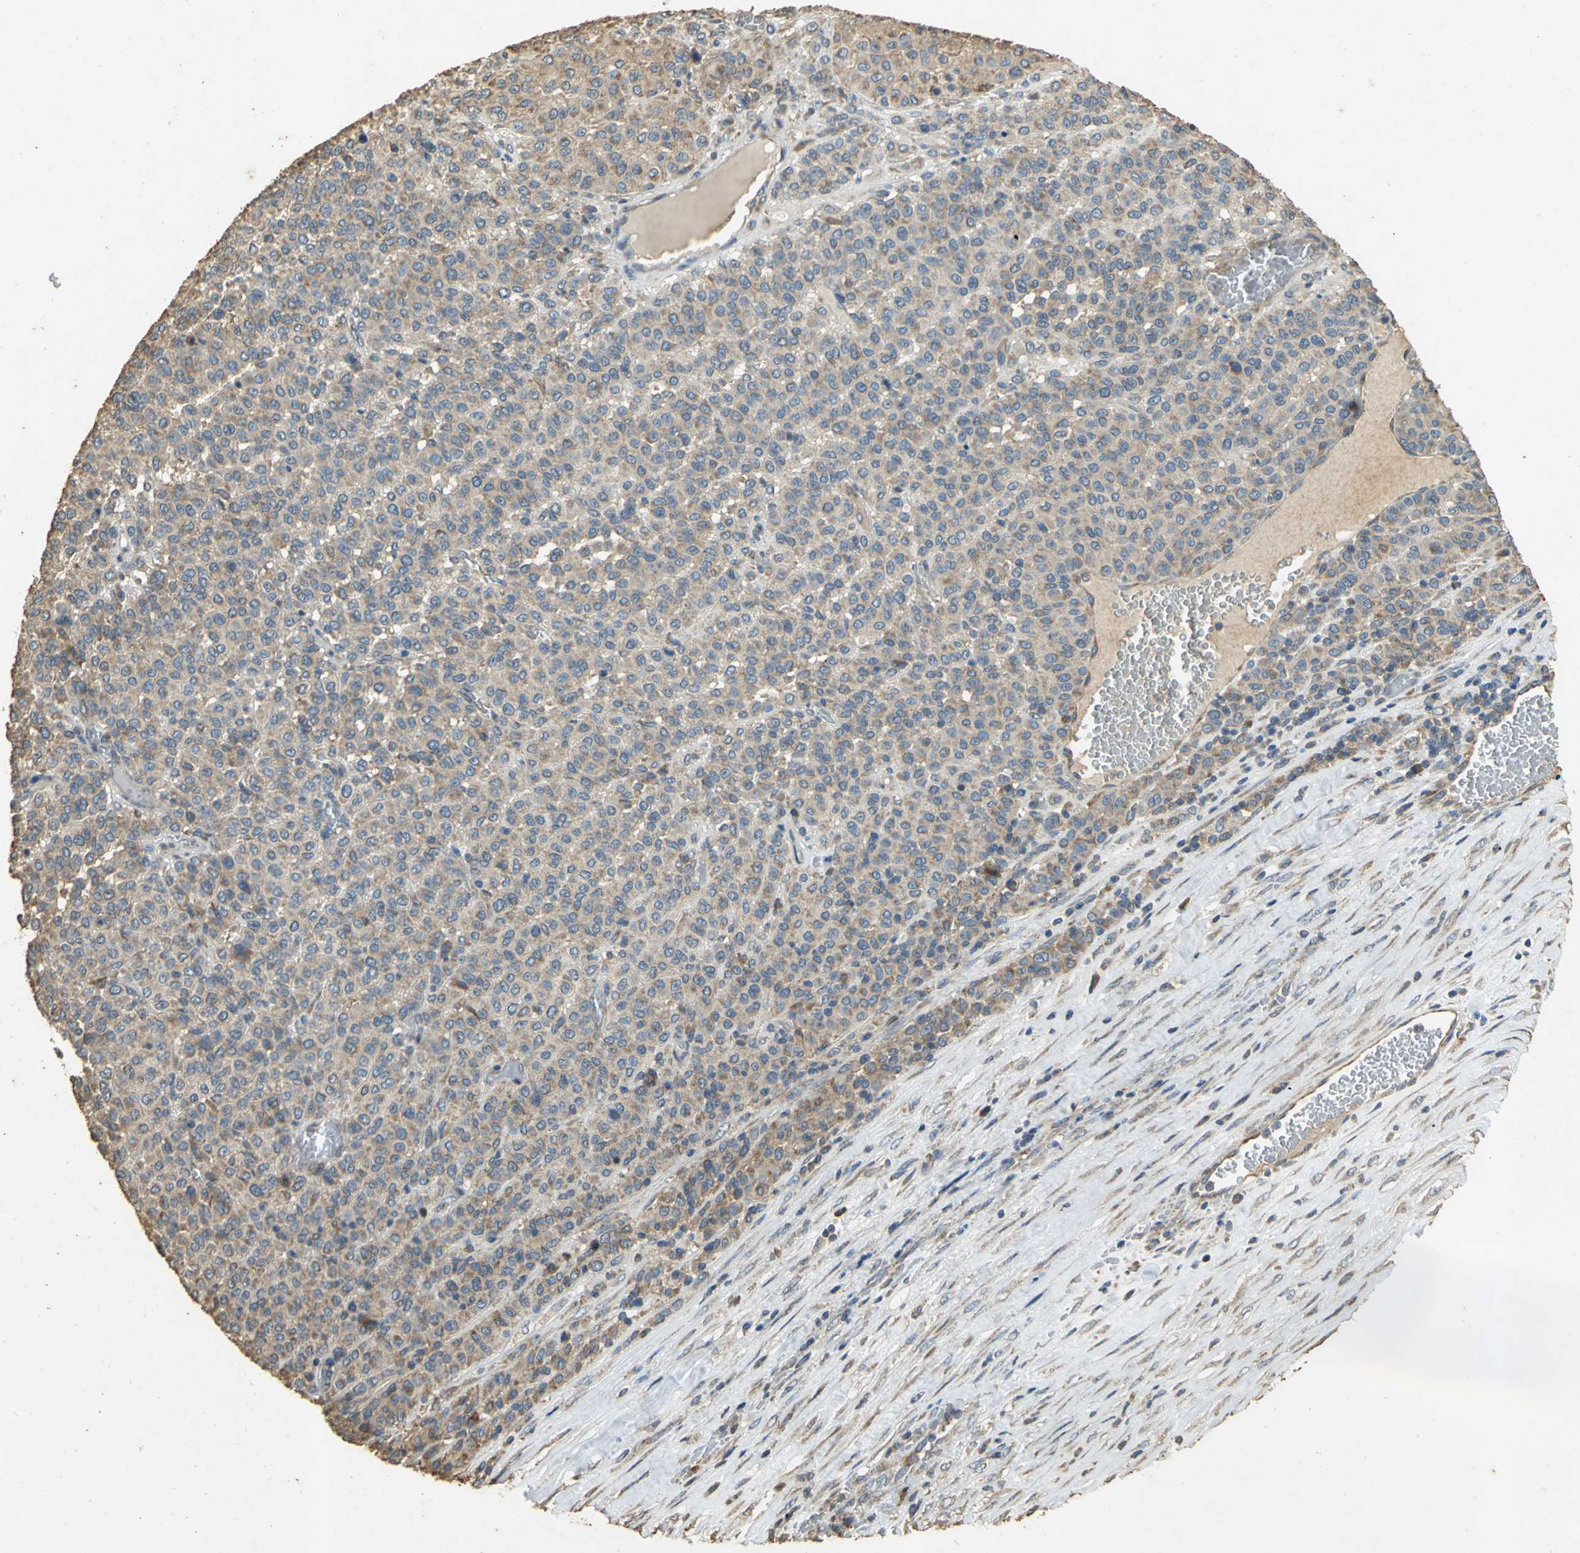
{"staining": {"intensity": "moderate", "quantity": ">75%", "location": "cytoplasmic/membranous"}, "tissue": "melanoma", "cell_type": "Tumor cells", "image_type": "cancer", "snomed": [{"axis": "morphology", "description": "Malignant melanoma, Metastatic site"}, {"axis": "topography", "description": "Pancreas"}], "caption": "Immunohistochemistry (IHC) (DAB) staining of malignant melanoma (metastatic site) displays moderate cytoplasmic/membranous protein expression in approximately >75% of tumor cells.", "gene": "ACSL4", "patient": {"sex": "female", "age": 30}}